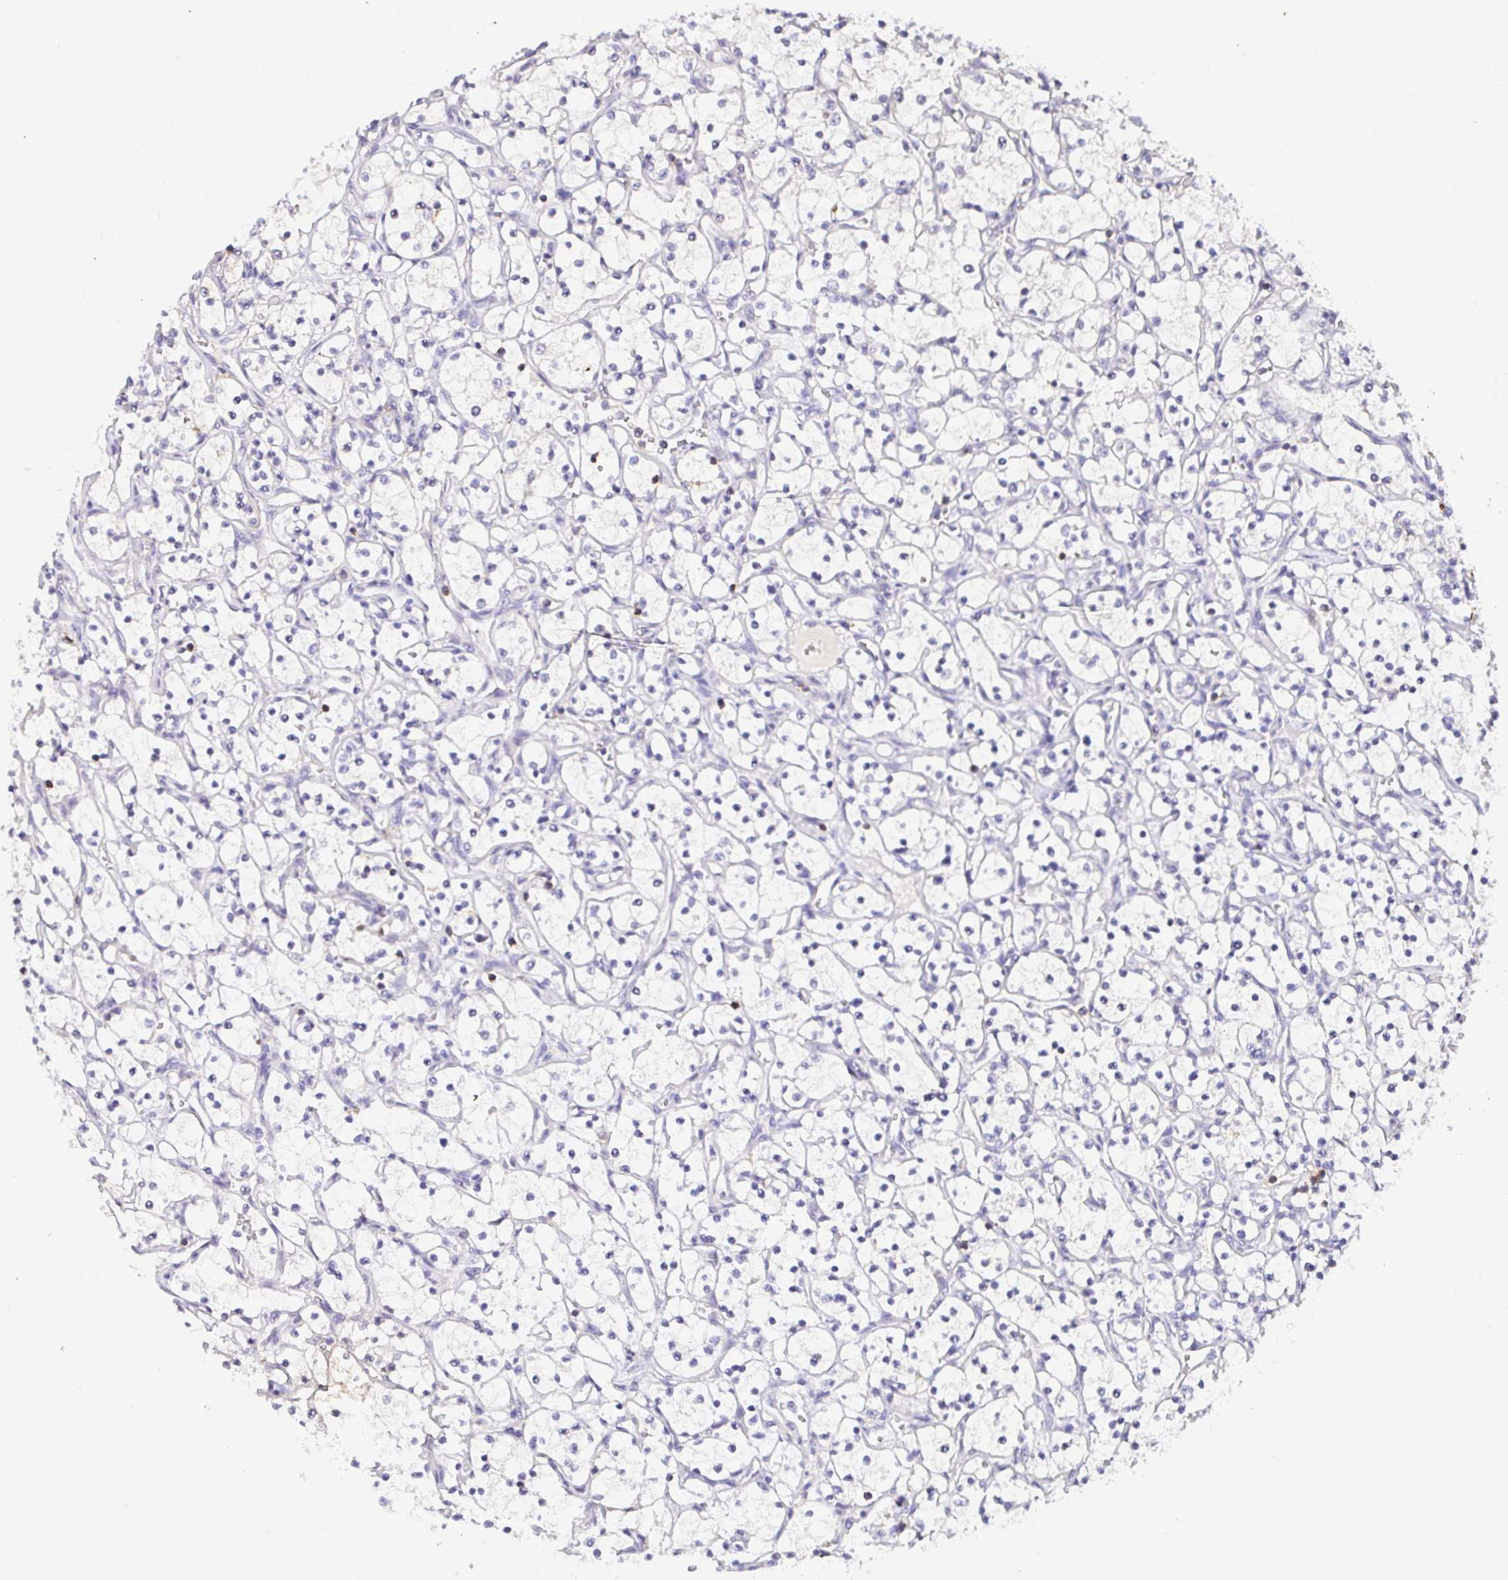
{"staining": {"intensity": "negative", "quantity": "none", "location": "none"}, "tissue": "renal cancer", "cell_type": "Tumor cells", "image_type": "cancer", "snomed": [{"axis": "morphology", "description": "Adenocarcinoma, NOS"}, {"axis": "topography", "description": "Kidney"}], "caption": "Human renal adenocarcinoma stained for a protein using immunohistochemistry exhibits no staining in tumor cells.", "gene": "SKAP1", "patient": {"sex": "female", "age": 69}}